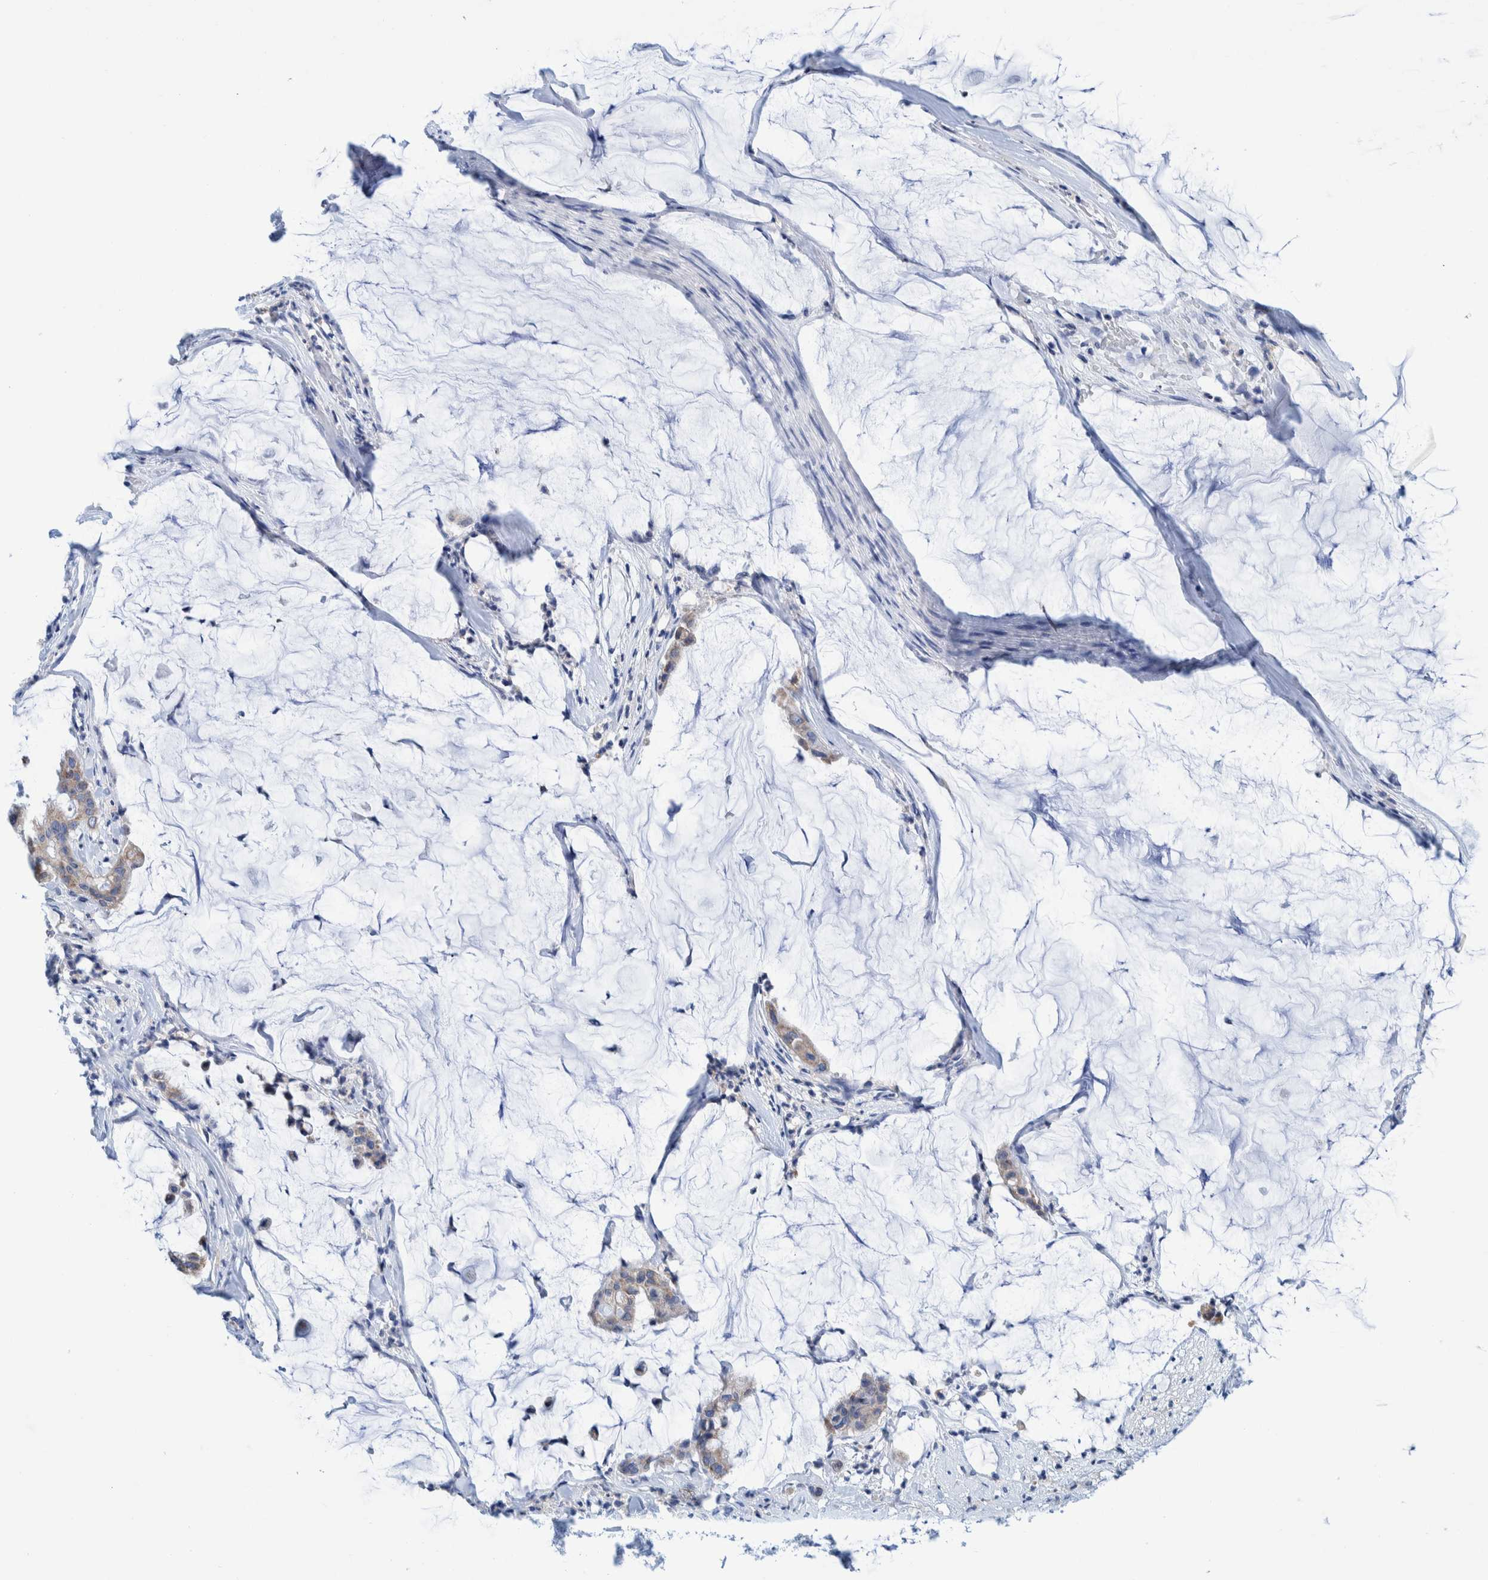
{"staining": {"intensity": "weak", "quantity": "<25%", "location": "cytoplasmic/membranous"}, "tissue": "pancreatic cancer", "cell_type": "Tumor cells", "image_type": "cancer", "snomed": [{"axis": "morphology", "description": "Adenocarcinoma, NOS"}, {"axis": "topography", "description": "Pancreas"}], "caption": "High power microscopy photomicrograph of an IHC histopathology image of pancreatic cancer, revealing no significant positivity in tumor cells.", "gene": "KRT14", "patient": {"sex": "male", "age": 41}}